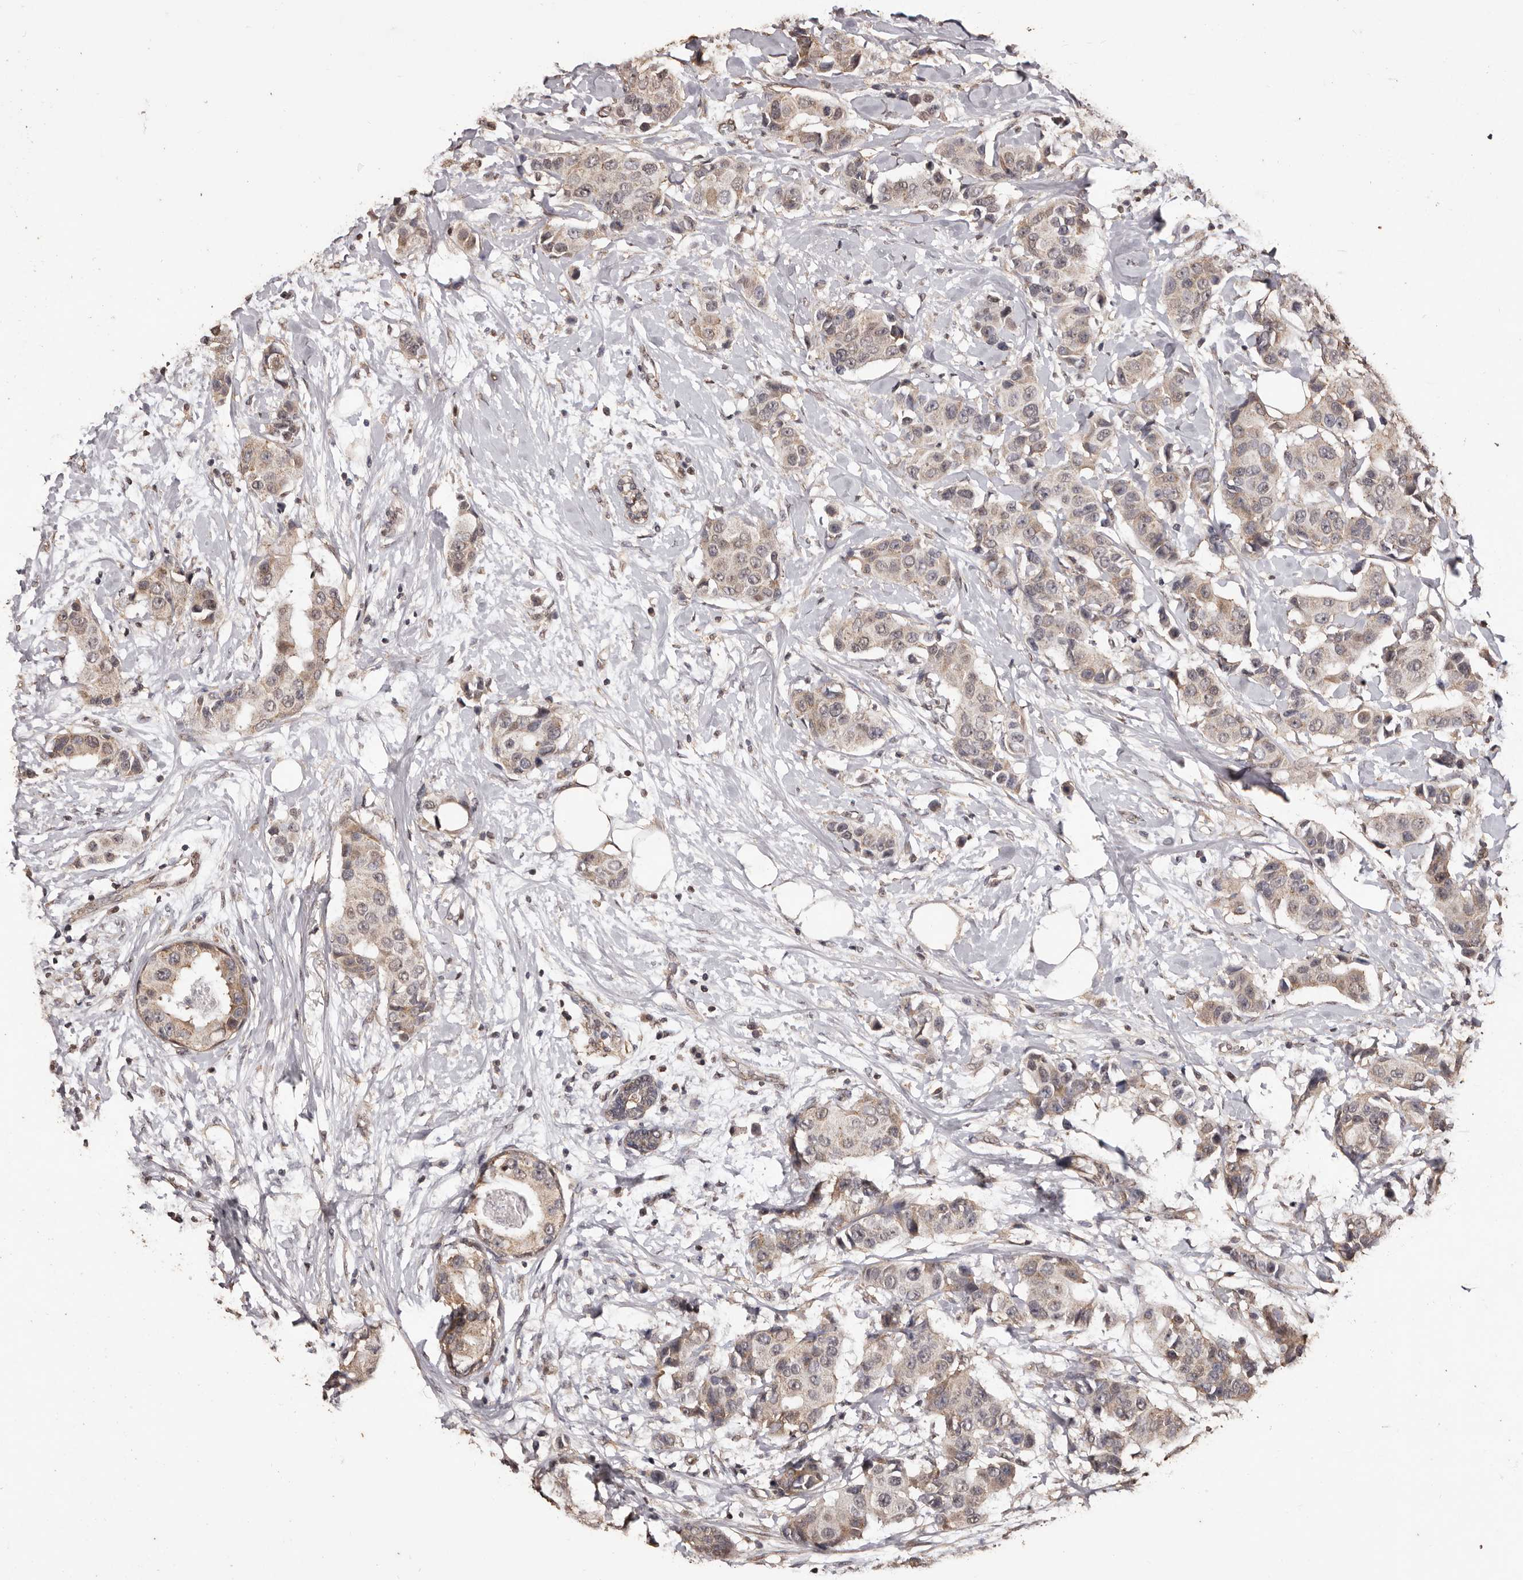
{"staining": {"intensity": "weak", "quantity": "25%-75%", "location": "cytoplasmic/membranous"}, "tissue": "breast cancer", "cell_type": "Tumor cells", "image_type": "cancer", "snomed": [{"axis": "morphology", "description": "Normal tissue, NOS"}, {"axis": "morphology", "description": "Duct carcinoma"}, {"axis": "topography", "description": "Breast"}], "caption": "A brown stain highlights weak cytoplasmic/membranous staining of a protein in human breast infiltrating ductal carcinoma tumor cells.", "gene": "NAV1", "patient": {"sex": "female", "age": 39}}